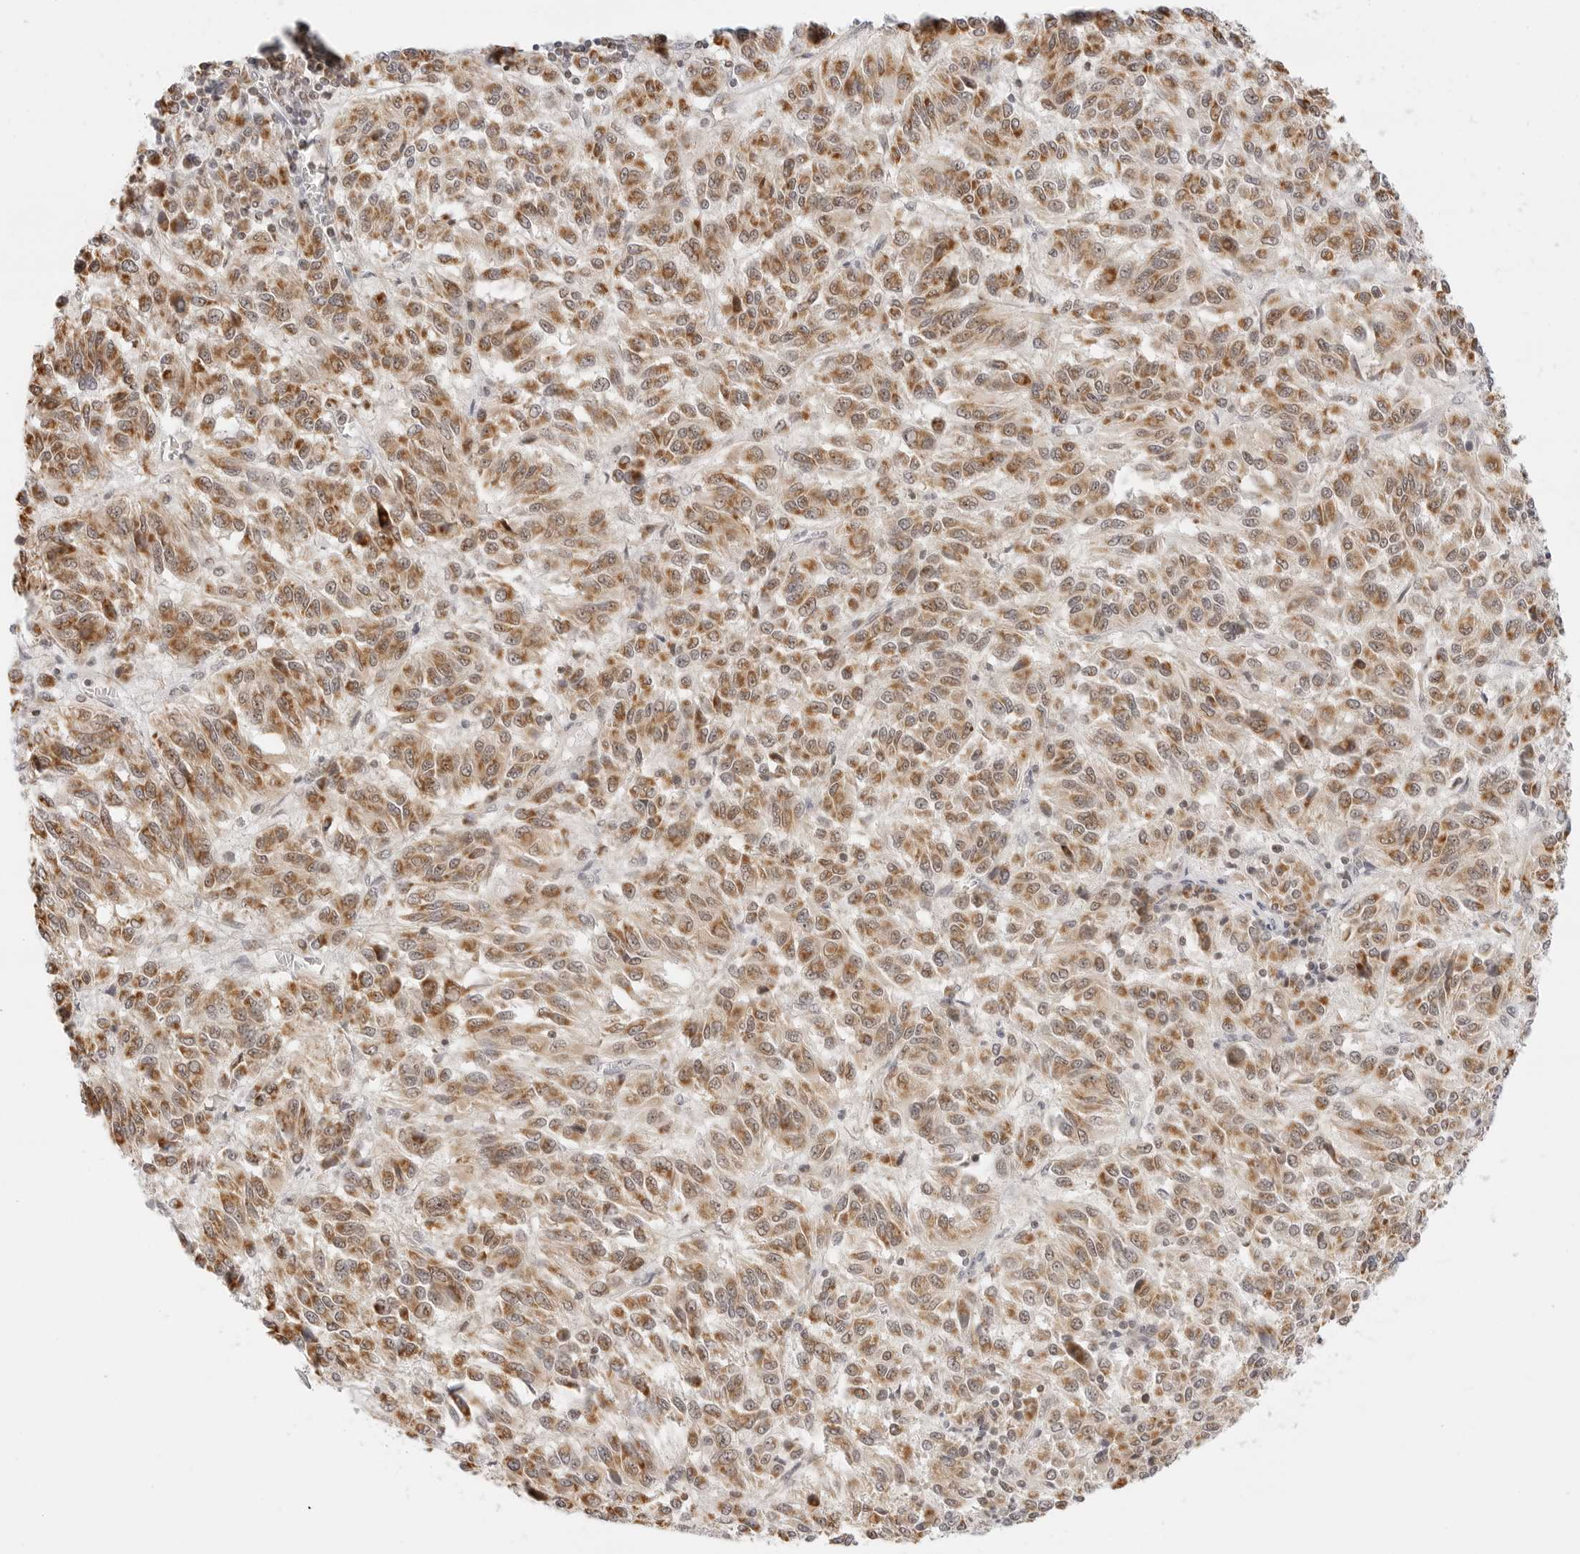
{"staining": {"intensity": "moderate", "quantity": ">75%", "location": "cytoplasmic/membranous"}, "tissue": "melanoma", "cell_type": "Tumor cells", "image_type": "cancer", "snomed": [{"axis": "morphology", "description": "Malignant melanoma, Metastatic site"}, {"axis": "topography", "description": "Lung"}], "caption": "Tumor cells show medium levels of moderate cytoplasmic/membranous positivity in about >75% of cells in malignant melanoma (metastatic site).", "gene": "GORAB", "patient": {"sex": "male", "age": 64}}